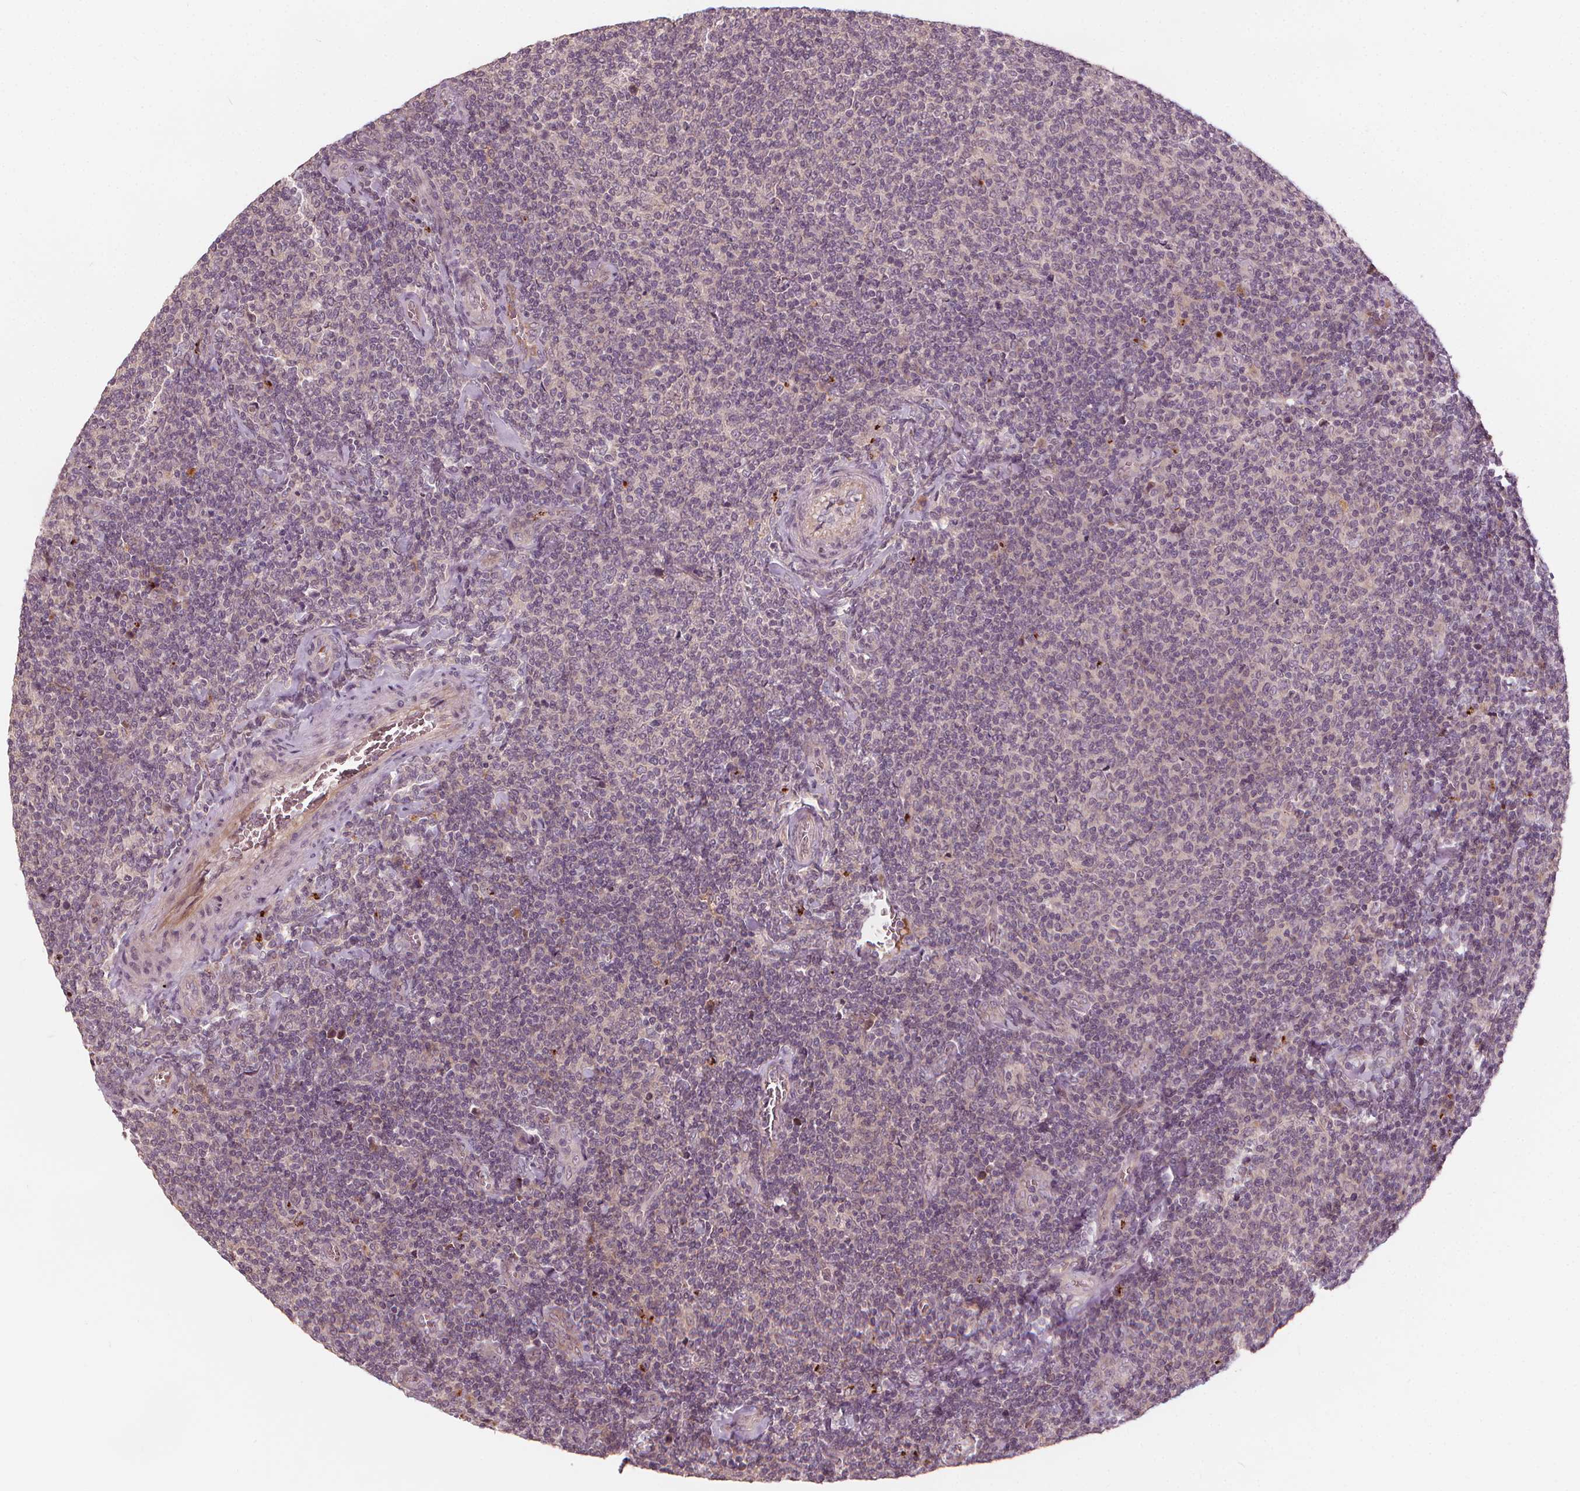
{"staining": {"intensity": "negative", "quantity": "none", "location": "none"}, "tissue": "lymphoma", "cell_type": "Tumor cells", "image_type": "cancer", "snomed": [{"axis": "morphology", "description": "Malignant lymphoma, non-Hodgkin's type, Low grade"}, {"axis": "topography", "description": "Lymph node"}], "caption": "Tumor cells show no significant positivity in lymphoma. (DAB IHC, high magnification).", "gene": "IPO13", "patient": {"sex": "male", "age": 52}}